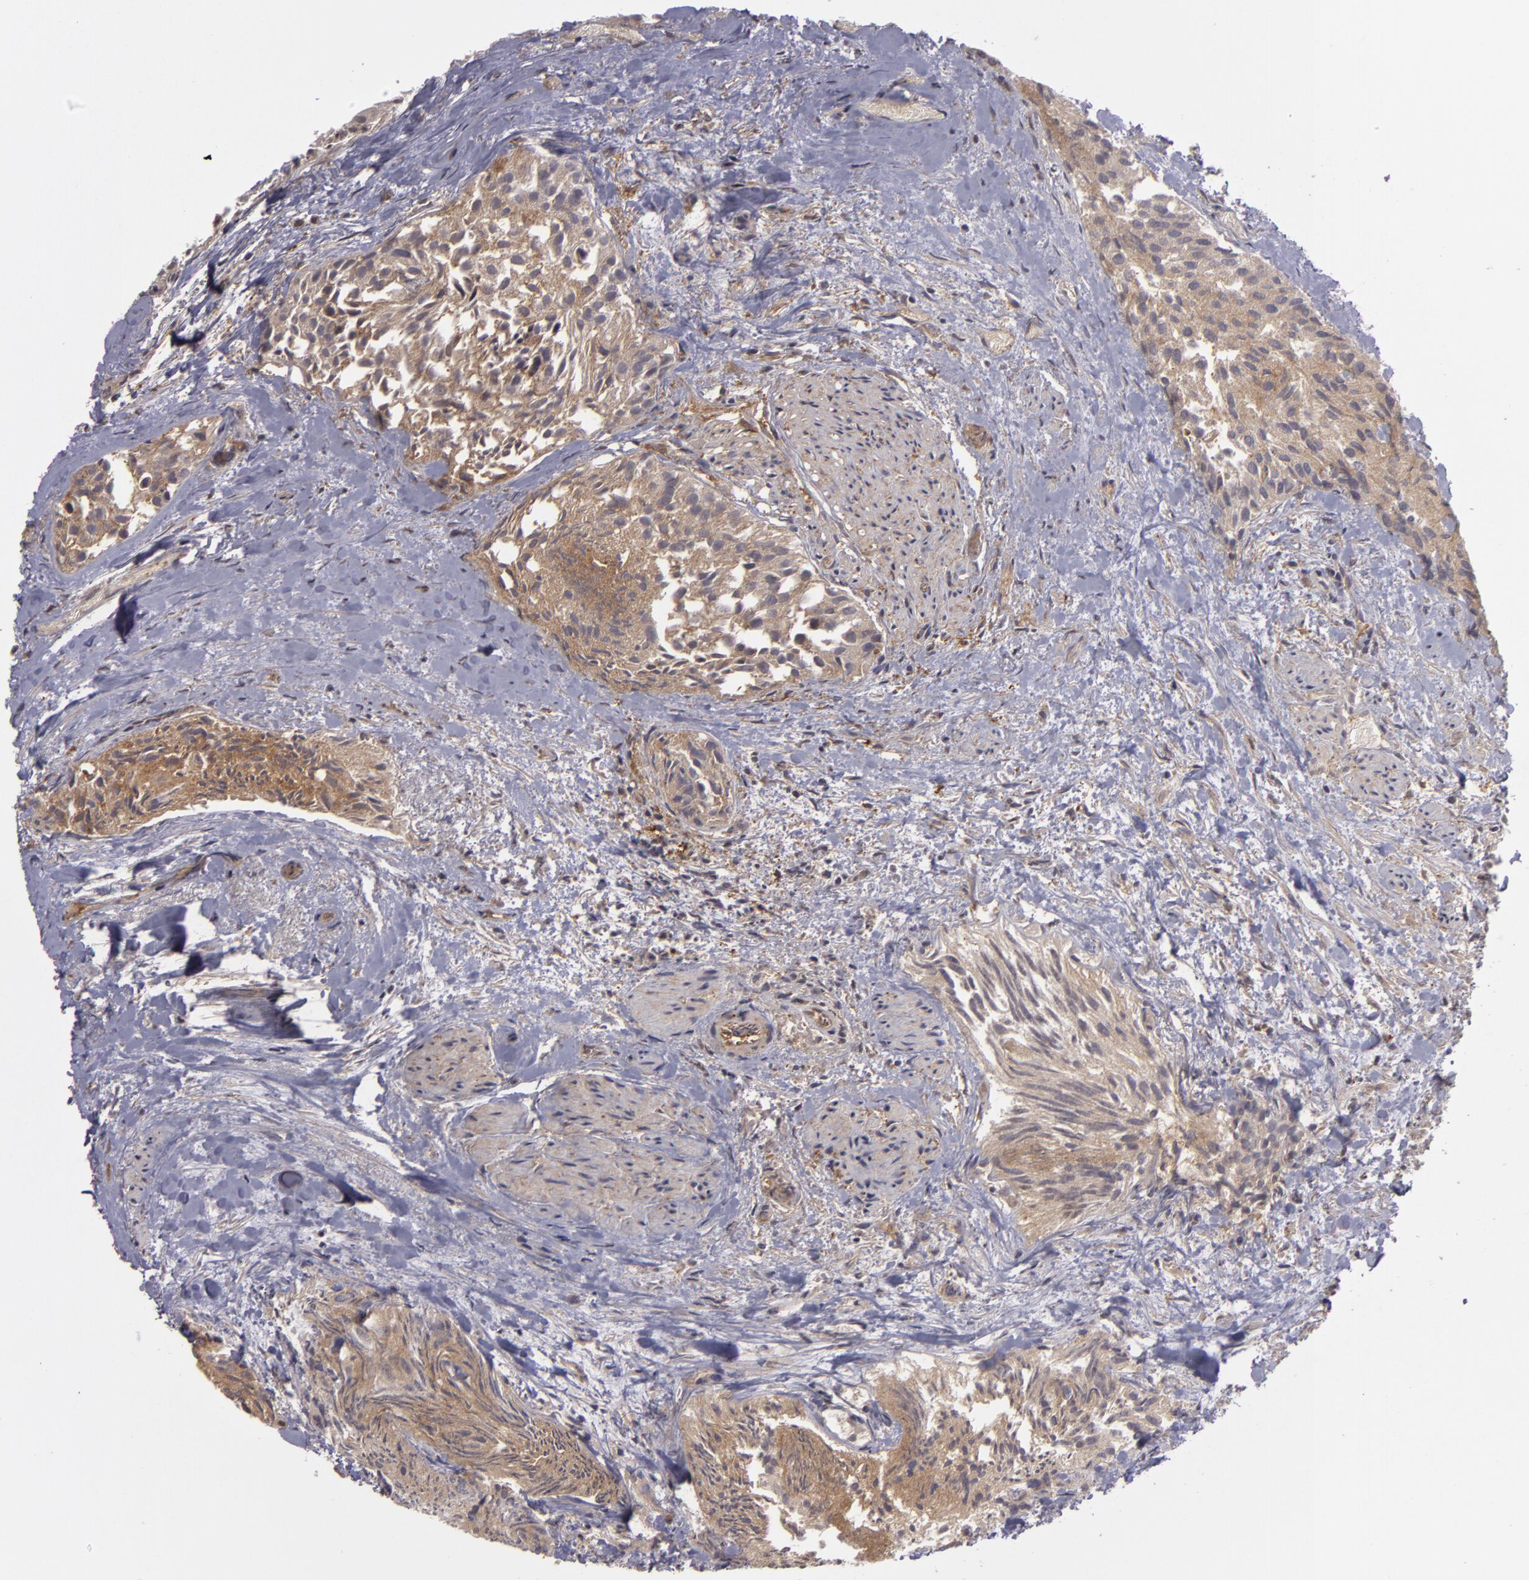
{"staining": {"intensity": "moderate", "quantity": ">75%", "location": "cytoplasmic/membranous"}, "tissue": "urothelial cancer", "cell_type": "Tumor cells", "image_type": "cancer", "snomed": [{"axis": "morphology", "description": "Urothelial carcinoma, High grade"}, {"axis": "topography", "description": "Urinary bladder"}], "caption": "This image displays urothelial cancer stained with immunohistochemistry (IHC) to label a protein in brown. The cytoplasmic/membranous of tumor cells show moderate positivity for the protein. Nuclei are counter-stained blue.", "gene": "HRAS", "patient": {"sex": "female", "age": 78}}